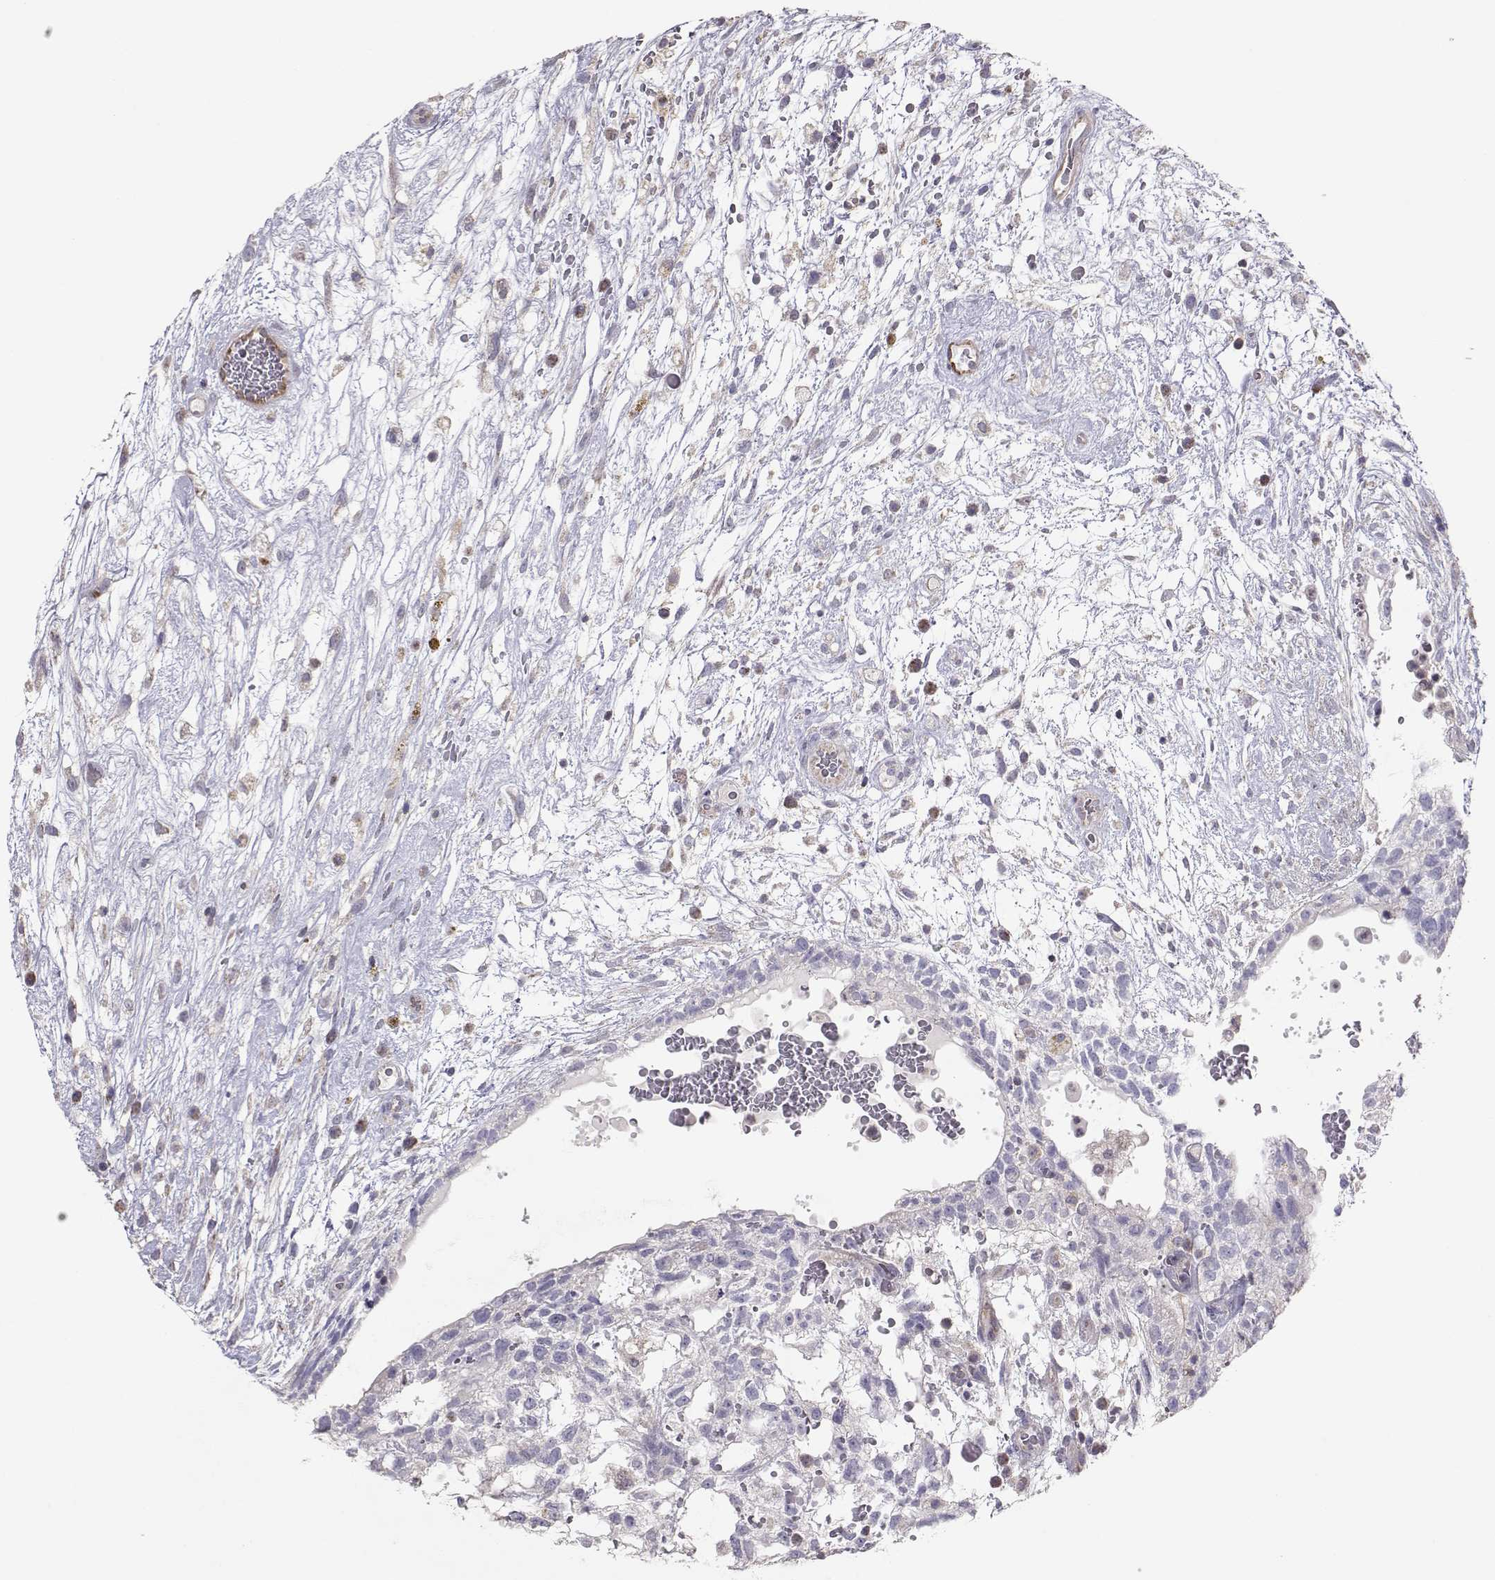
{"staining": {"intensity": "negative", "quantity": "none", "location": "none"}, "tissue": "testis cancer", "cell_type": "Tumor cells", "image_type": "cancer", "snomed": [{"axis": "morphology", "description": "Normal tissue, NOS"}, {"axis": "morphology", "description": "Carcinoma, Embryonal, NOS"}, {"axis": "topography", "description": "Testis"}], "caption": "Histopathology image shows no protein expression in tumor cells of embryonal carcinoma (testis) tissue.", "gene": "NCAM2", "patient": {"sex": "male", "age": 32}}